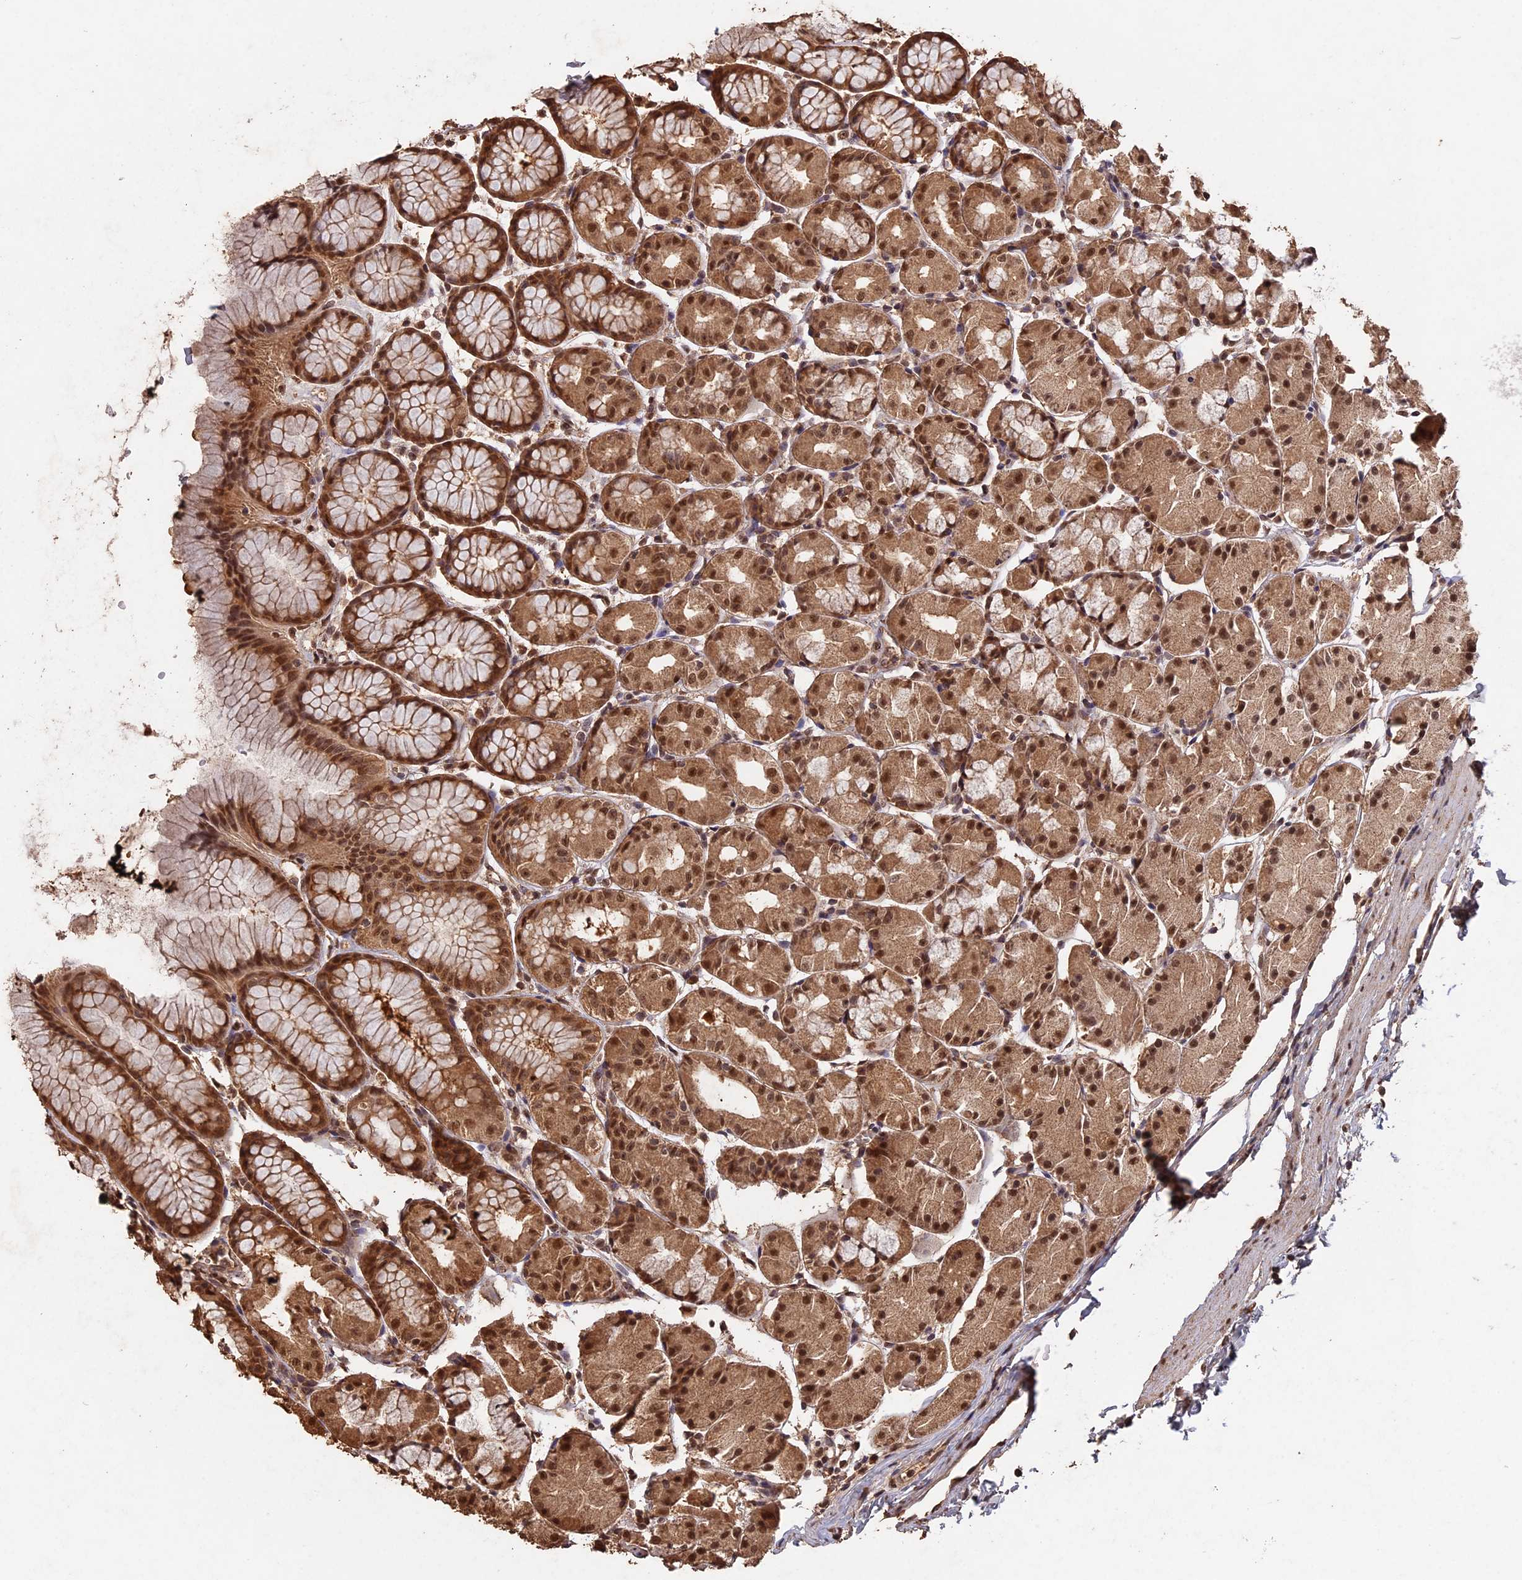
{"staining": {"intensity": "moderate", "quantity": ">75%", "location": "cytoplasmic/membranous,nuclear"}, "tissue": "stomach", "cell_type": "Glandular cells", "image_type": "normal", "snomed": [{"axis": "morphology", "description": "Normal tissue, NOS"}, {"axis": "topography", "description": "Stomach, upper"}], "caption": "Immunohistochemical staining of benign human stomach reveals moderate cytoplasmic/membranous,nuclear protein expression in about >75% of glandular cells.", "gene": "PSMC6", "patient": {"sex": "male", "age": 47}}